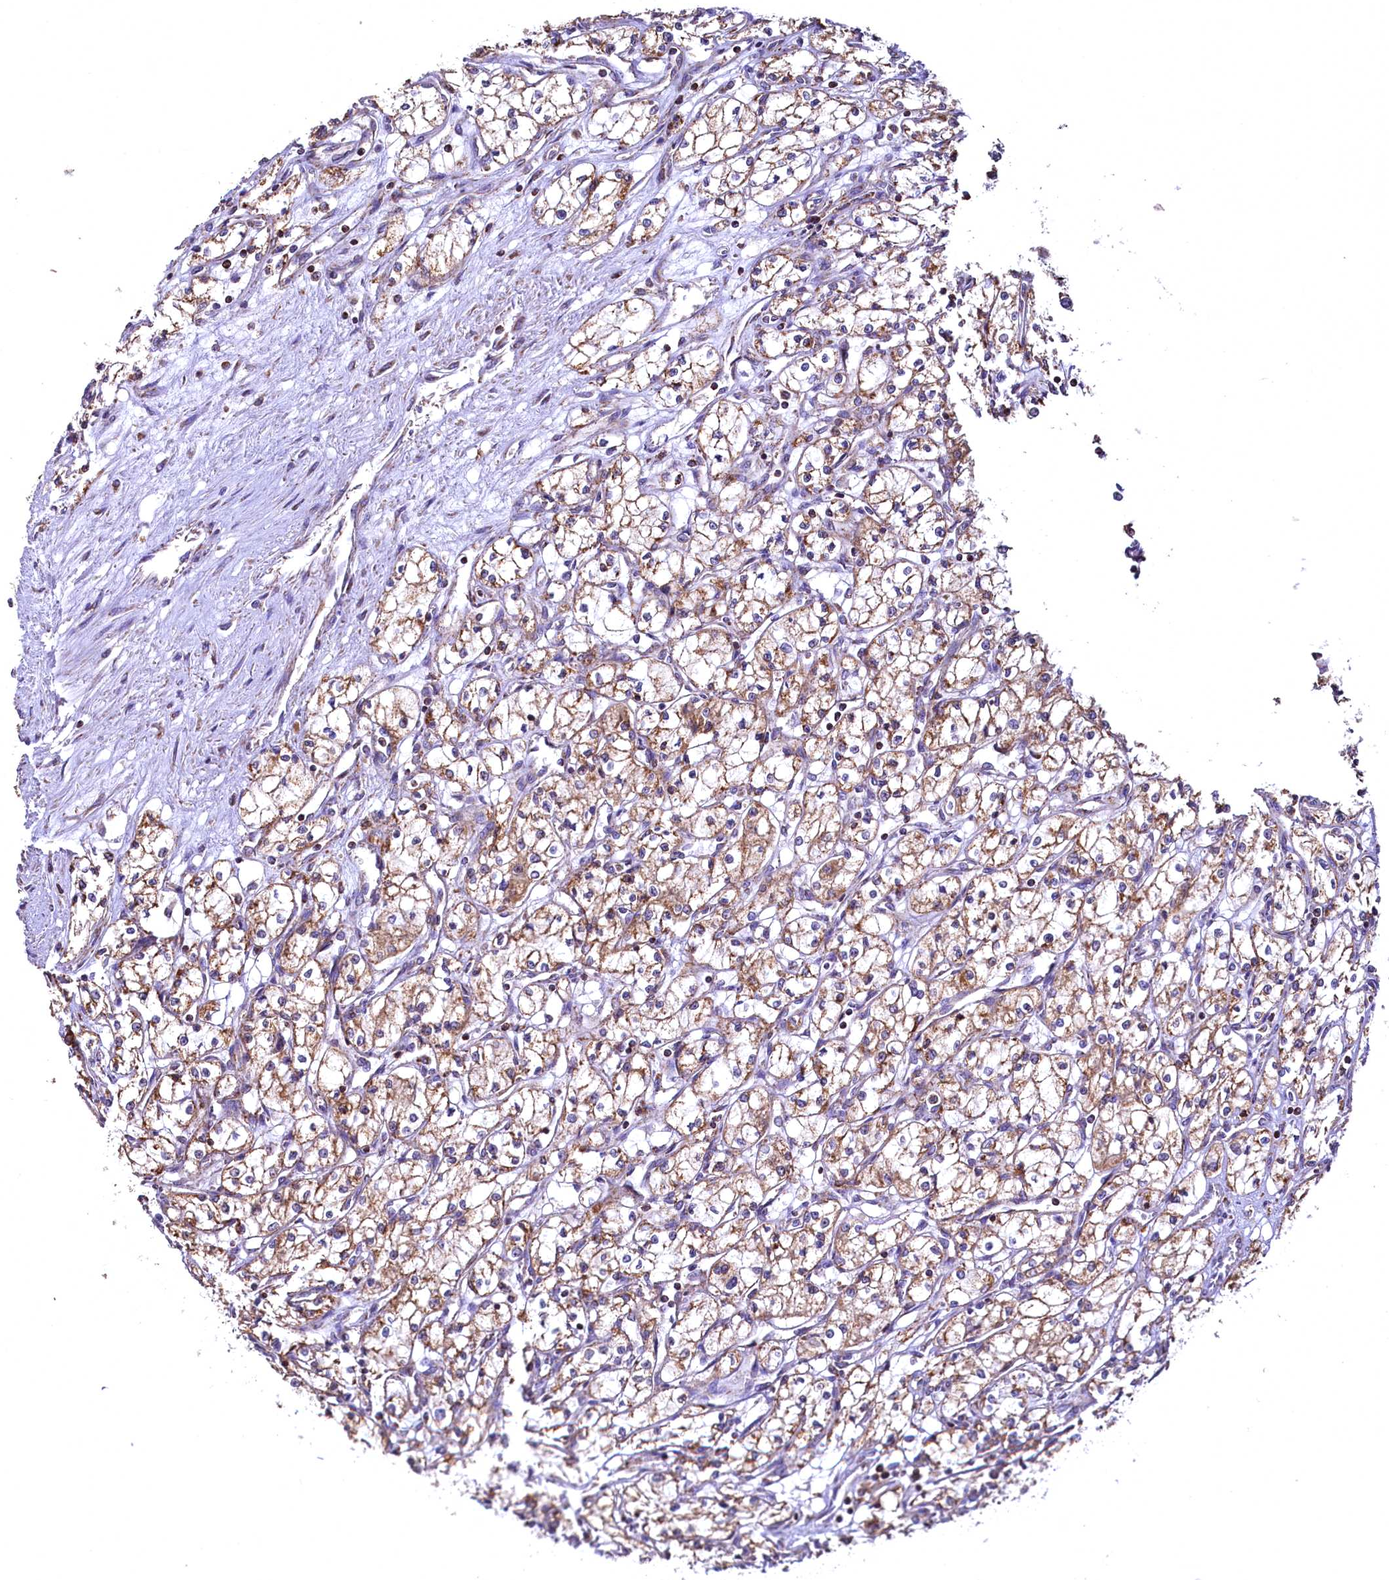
{"staining": {"intensity": "moderate", "quantity": ">75%", "location": "cytoplasmic/membranous"}, "tissue": "renal cancer", "cell_type": "Tumor cells", "image_type": "cancer", "snomed": [{"axis": "morphology", "description": "Adenocarcinoma, NOS"}, {"axis": "topography", "description": "Kidney"}], "caption": "The immunohistochemical stain labels moderate cytoplasmic/membranous staining in tumor cells of renal cancer tissue.", "gene": "NUDT15", "patient": {"sex": "male", "age": 59}}